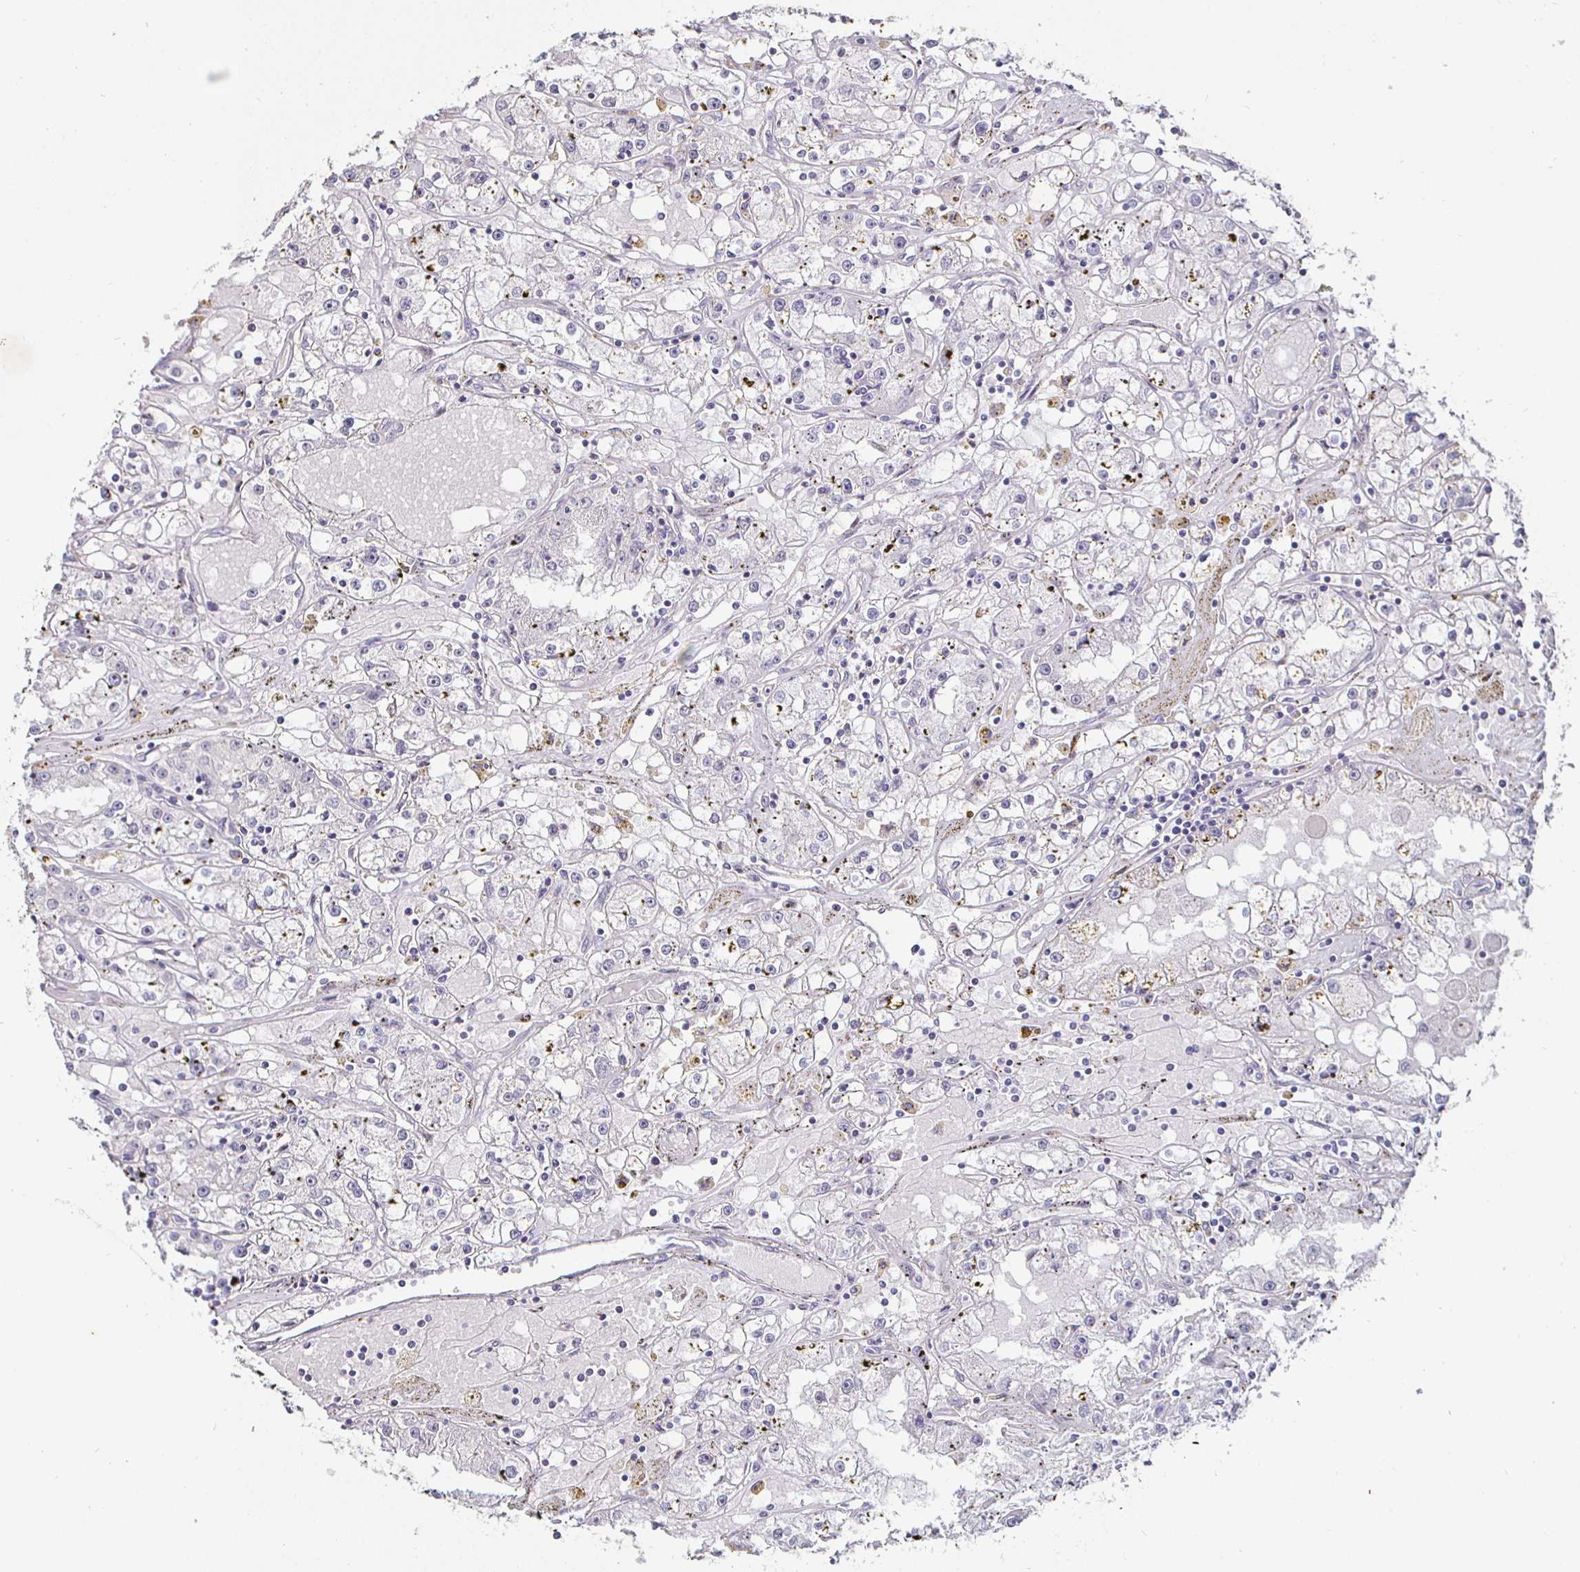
{"staining": {"intensity": "negative", "quantity": "none", "location": "none"}, "tissue": "renal cancer", "cell_type": "Tumor cells", "image_type": "cancer", "snomed": [{"axis": "morphology", "description": "Adenocarcinoma, NOS"}, {"axis": "topography", "description": "Kidney"}], "caption": "Immunohistochemistry (IHC) micrograph of neoplastic tissue: human adenocarcinoma (renal) stained with DAB displays no significant protein expression in tumor cells.", "gene": "MLH1", "patient": {"sex": "male", "age": 56}}